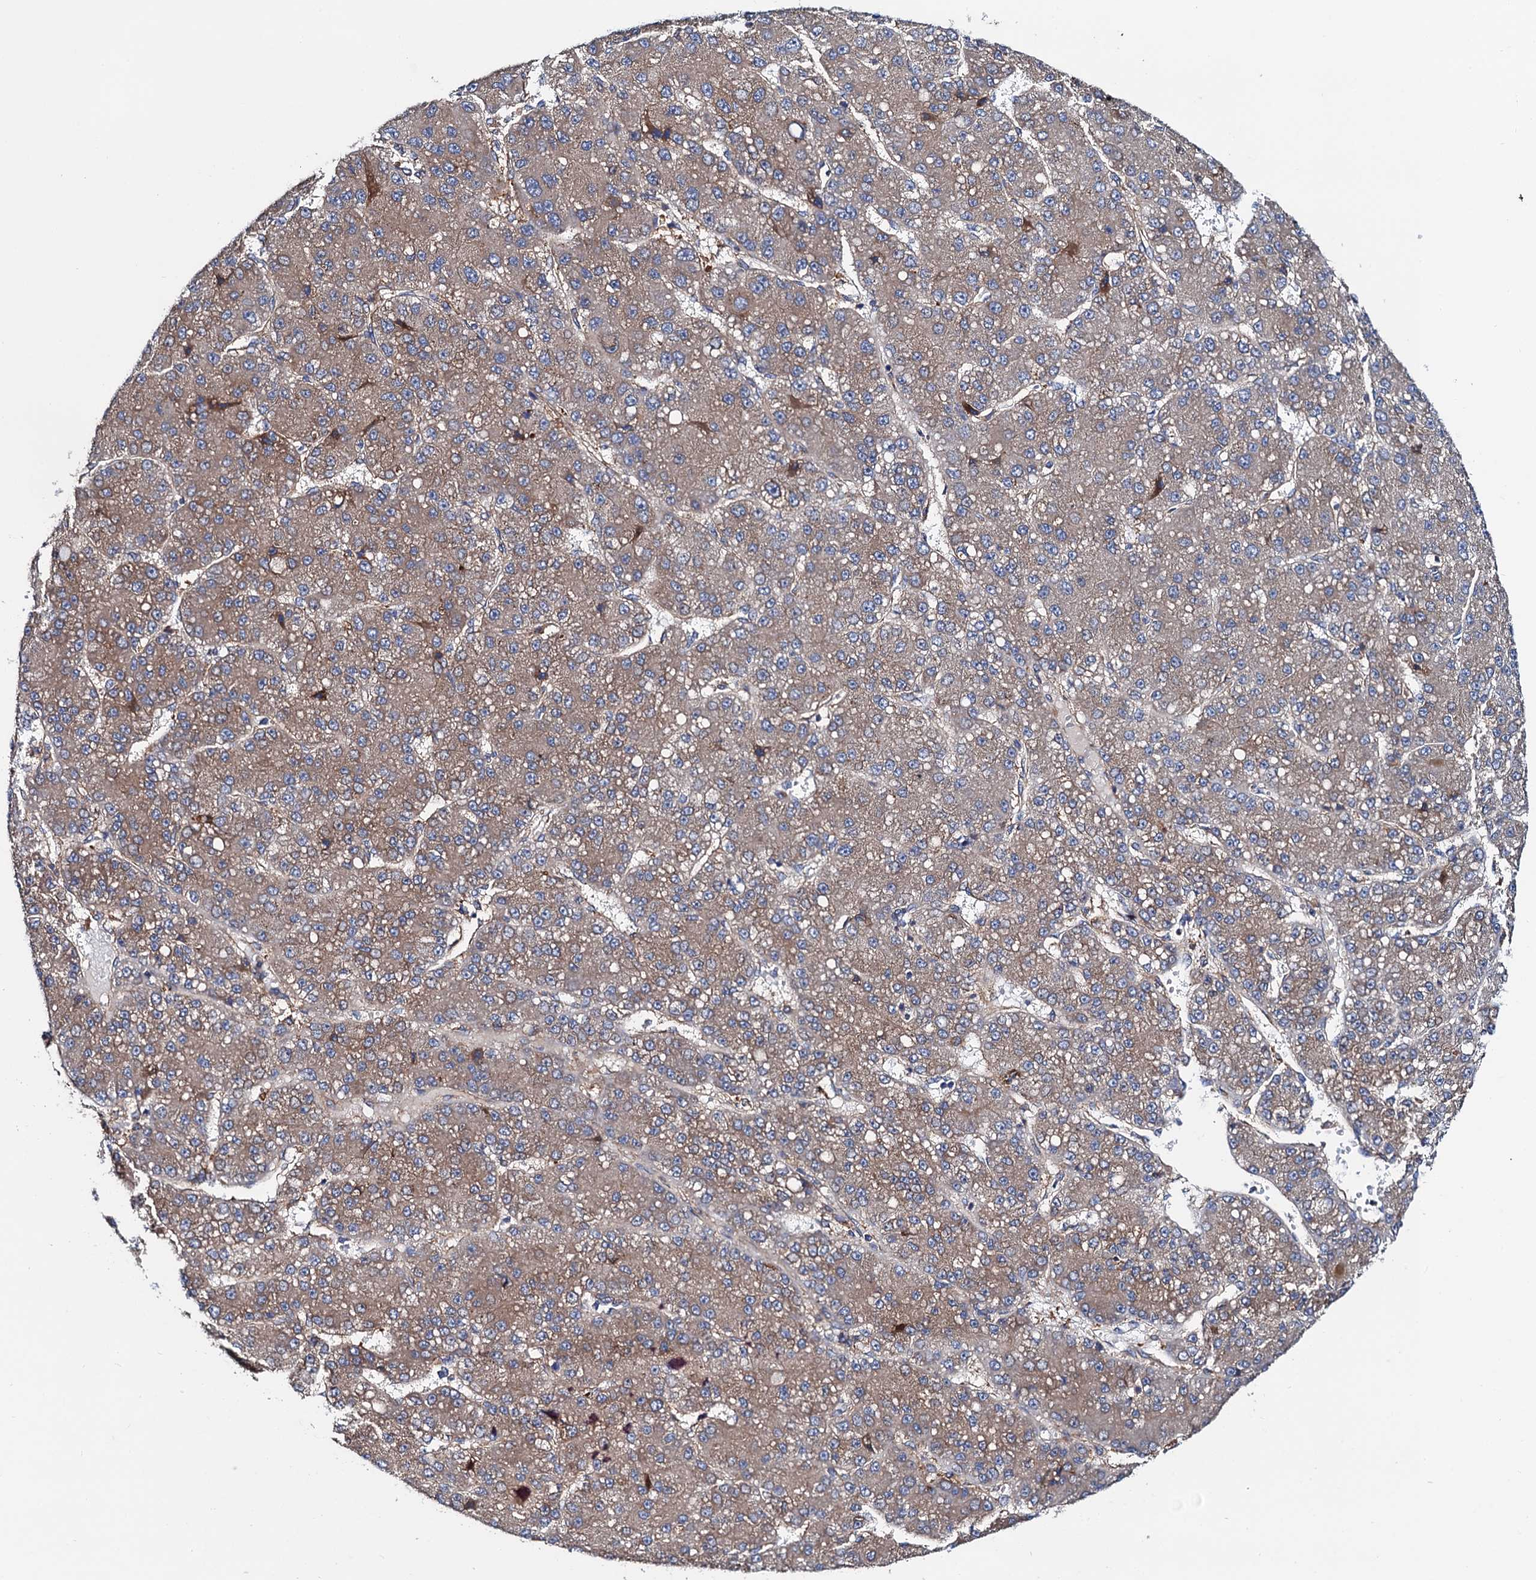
{"staining": {"intensity": "weak", "quantity": ">75%", "location": "cytoplasmic/membranous"}, "tissue": "liver cancer", "cell_type": "Tumor cells", "image_type": "cancer", "snomed": [{"axis": "morphology", "description": "Carcinoma, Hepatocellular, NOS"}, {"axis": "topography", "description": "Liver"}], "caption": "Protein expression analysis of human hepatocellular carcinoma (liver) reveals weak cytoplasmic/membranous staining in about >75% of tumor cells. (Brightfield microscopy of DAB IHC at high magnification).", "gene": "MRPL48", "patient": {"sex": "male", "age": 67}}